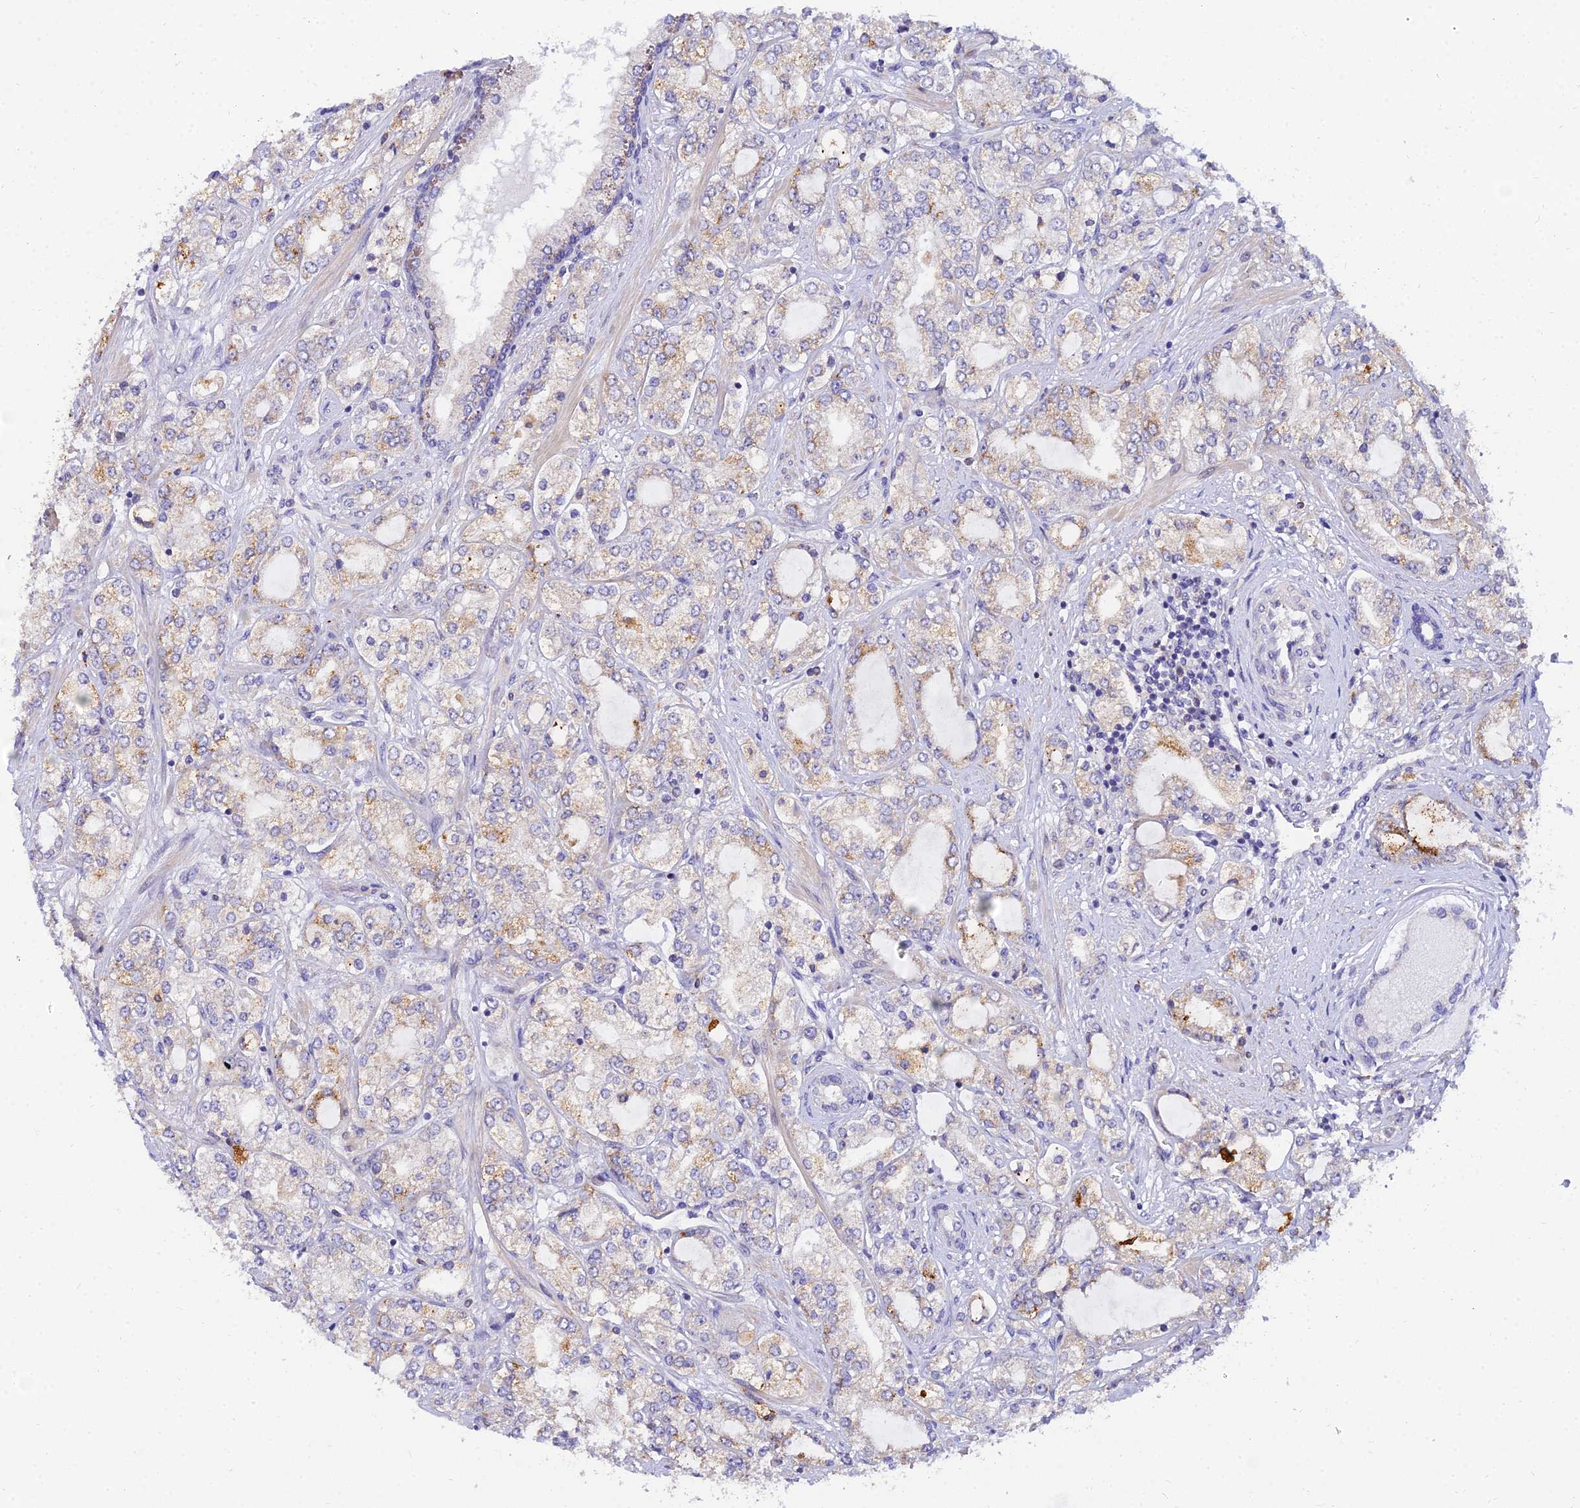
{"staining": {"intensity": "weak", "quantity": "25%-75%", "location": "cytoplasmic/membranous"}, "tissue": "prostate cancer", "cell_type": "Tumor cells", "image_type": "cancer", "snomed": [{"axis": "morphology", "description": "Adenocarcinoma, High grade"}, {"axis": "topography", "description": "Prostate"}], "caption": "DAB (3,3'-diaminobenzidine) immunohistochemical staining of prostate cancer (adenocarcinoma (high-grade)) exhibits weak cytoplasmic/membranous protein positivity in about 25%-75% of tumor cells.", "gene": "ARL8B", "patient": {"sex": "male", "age": 64}}